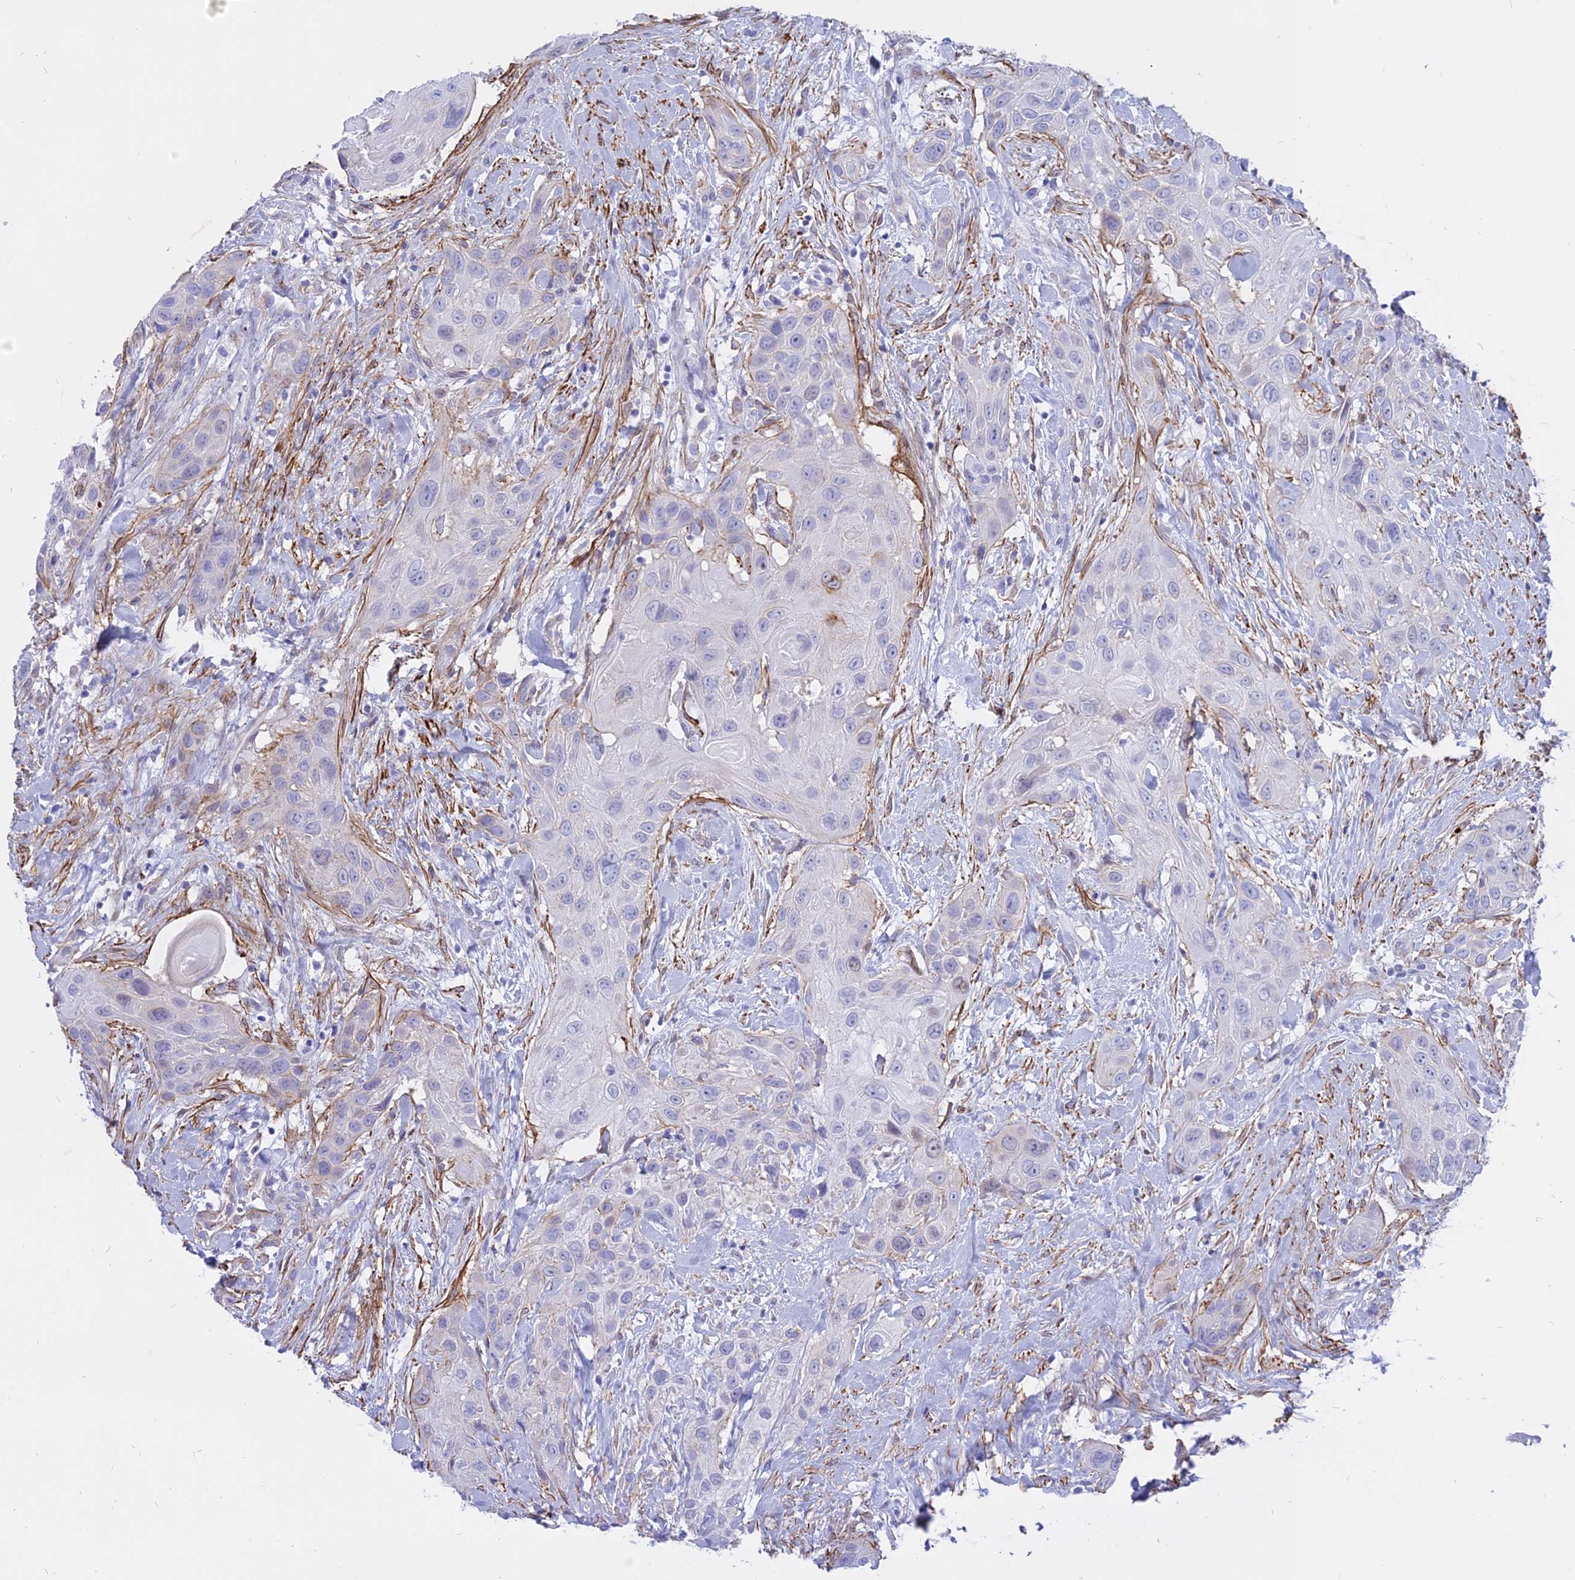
{"staining": {"intensity": "negative", "quantity": "none", "location": "none"}, "tissue": "head and neck cancer", "cell_type": "Tumor cells", "image_type": "cancer", "snomed": [{"axis": "morphology", "description": "Squamous cell carcinoma, NOS"}, {"axis": "topography", "description": "Head-Neck"}], "caption": "High power microscopy histopathology image of an immunohistochemistry (IHC) photomicrograph of head and neck cancer (squamous cell carcinoma), revealing no significant expression in tumor cells.", "gene": "CENPV", "patient": {"sex": "male", "age": 81}}